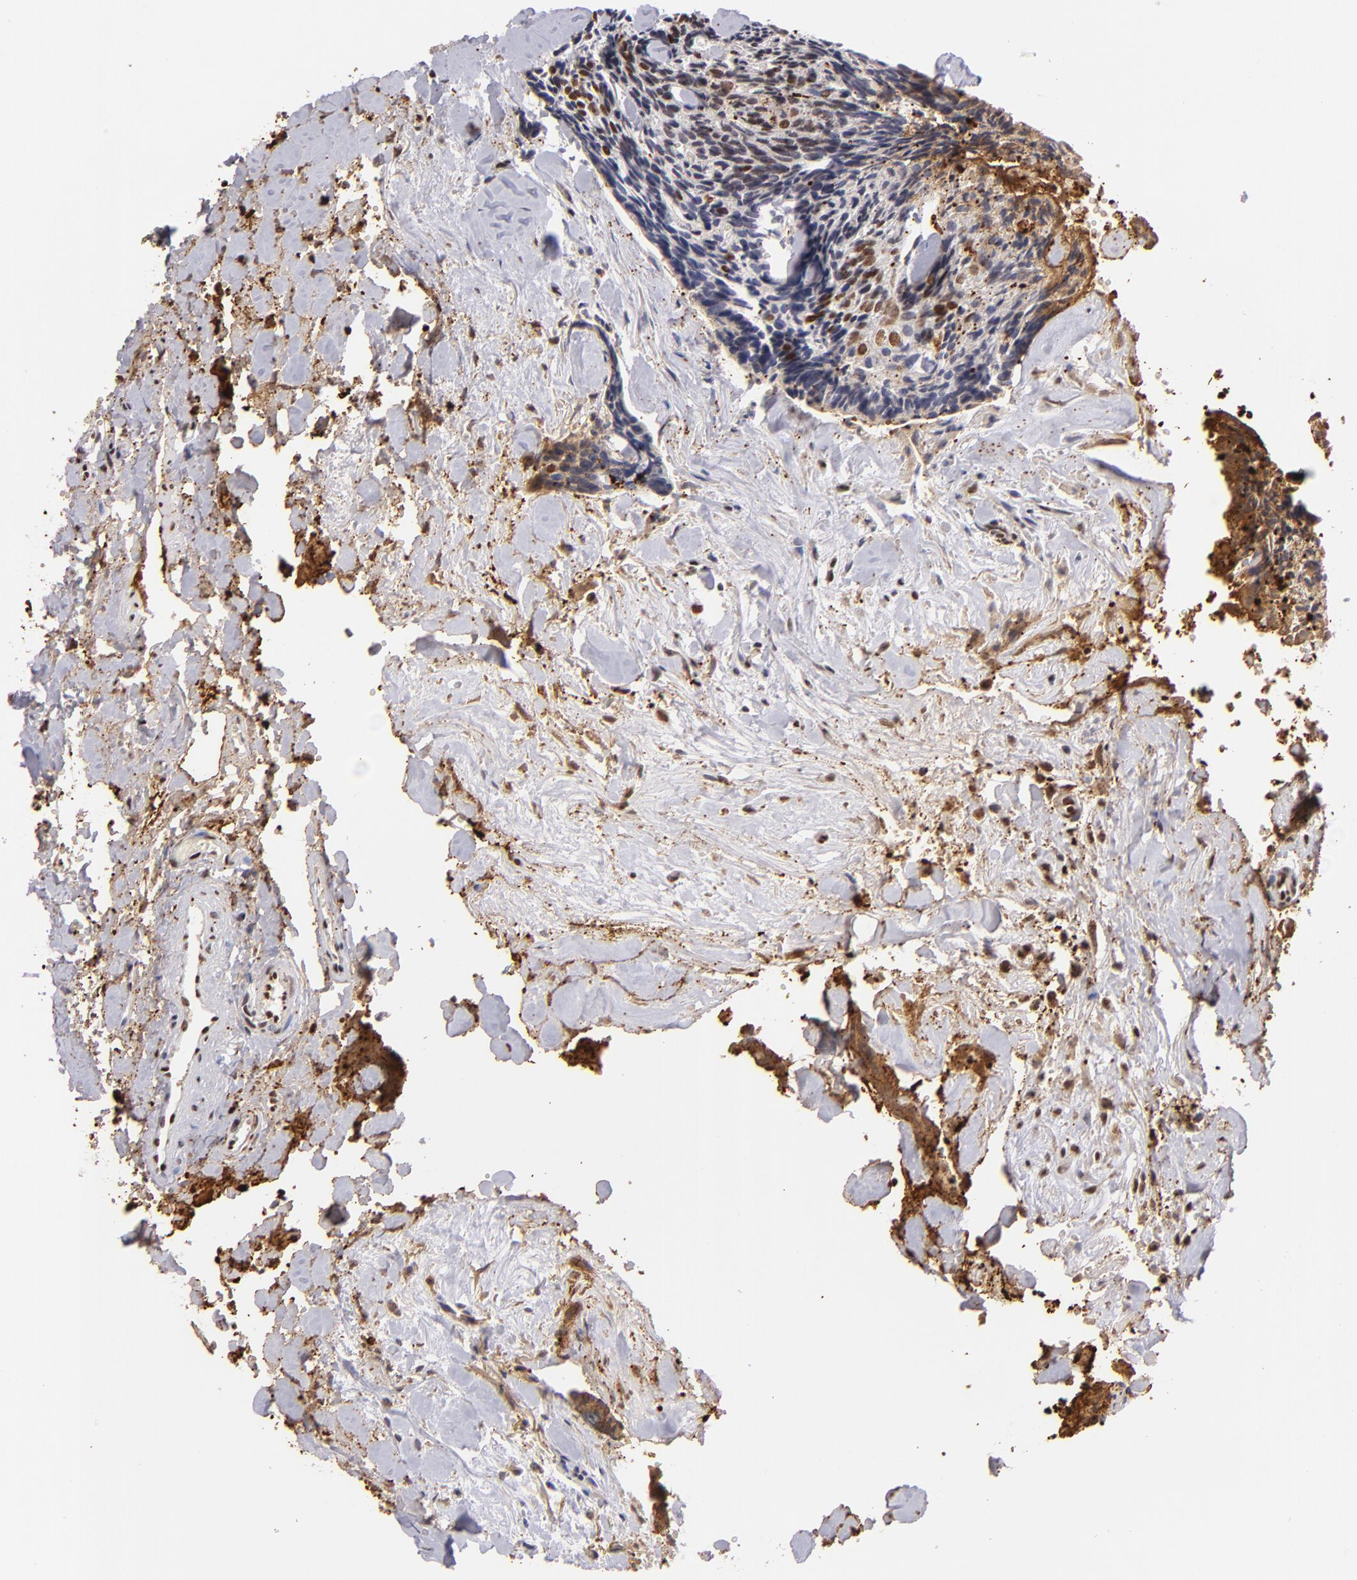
{"staining": {"intensity": "moderate", "quantity": "<25%", "location": "cytoplasmic/membranous,nuclear"}, "tissue": "head and neck cancer", "cell_type": "Tumor cells", "image_type": "cancer", "snomed": [{"axis": "morphology", "description": "Squamous cell carcinoma, NOS"}, {"axis": "topography", "description": "Salivary gland"}, {"axis": "topography", "description": "Head-Neck"}], "caption": "This histopathology image exhibits squamous cell carcinoma (head and neck) stained with immunohistochemistry (IHC) to label a protein in brown. The cytoplasmic/membranous and nuclear of tumor cells show moderate positivity for the protein. Nuclei are counter-stained blue.", "gene": "RXRG", "patient": {"sex": "male", "age": 70}}